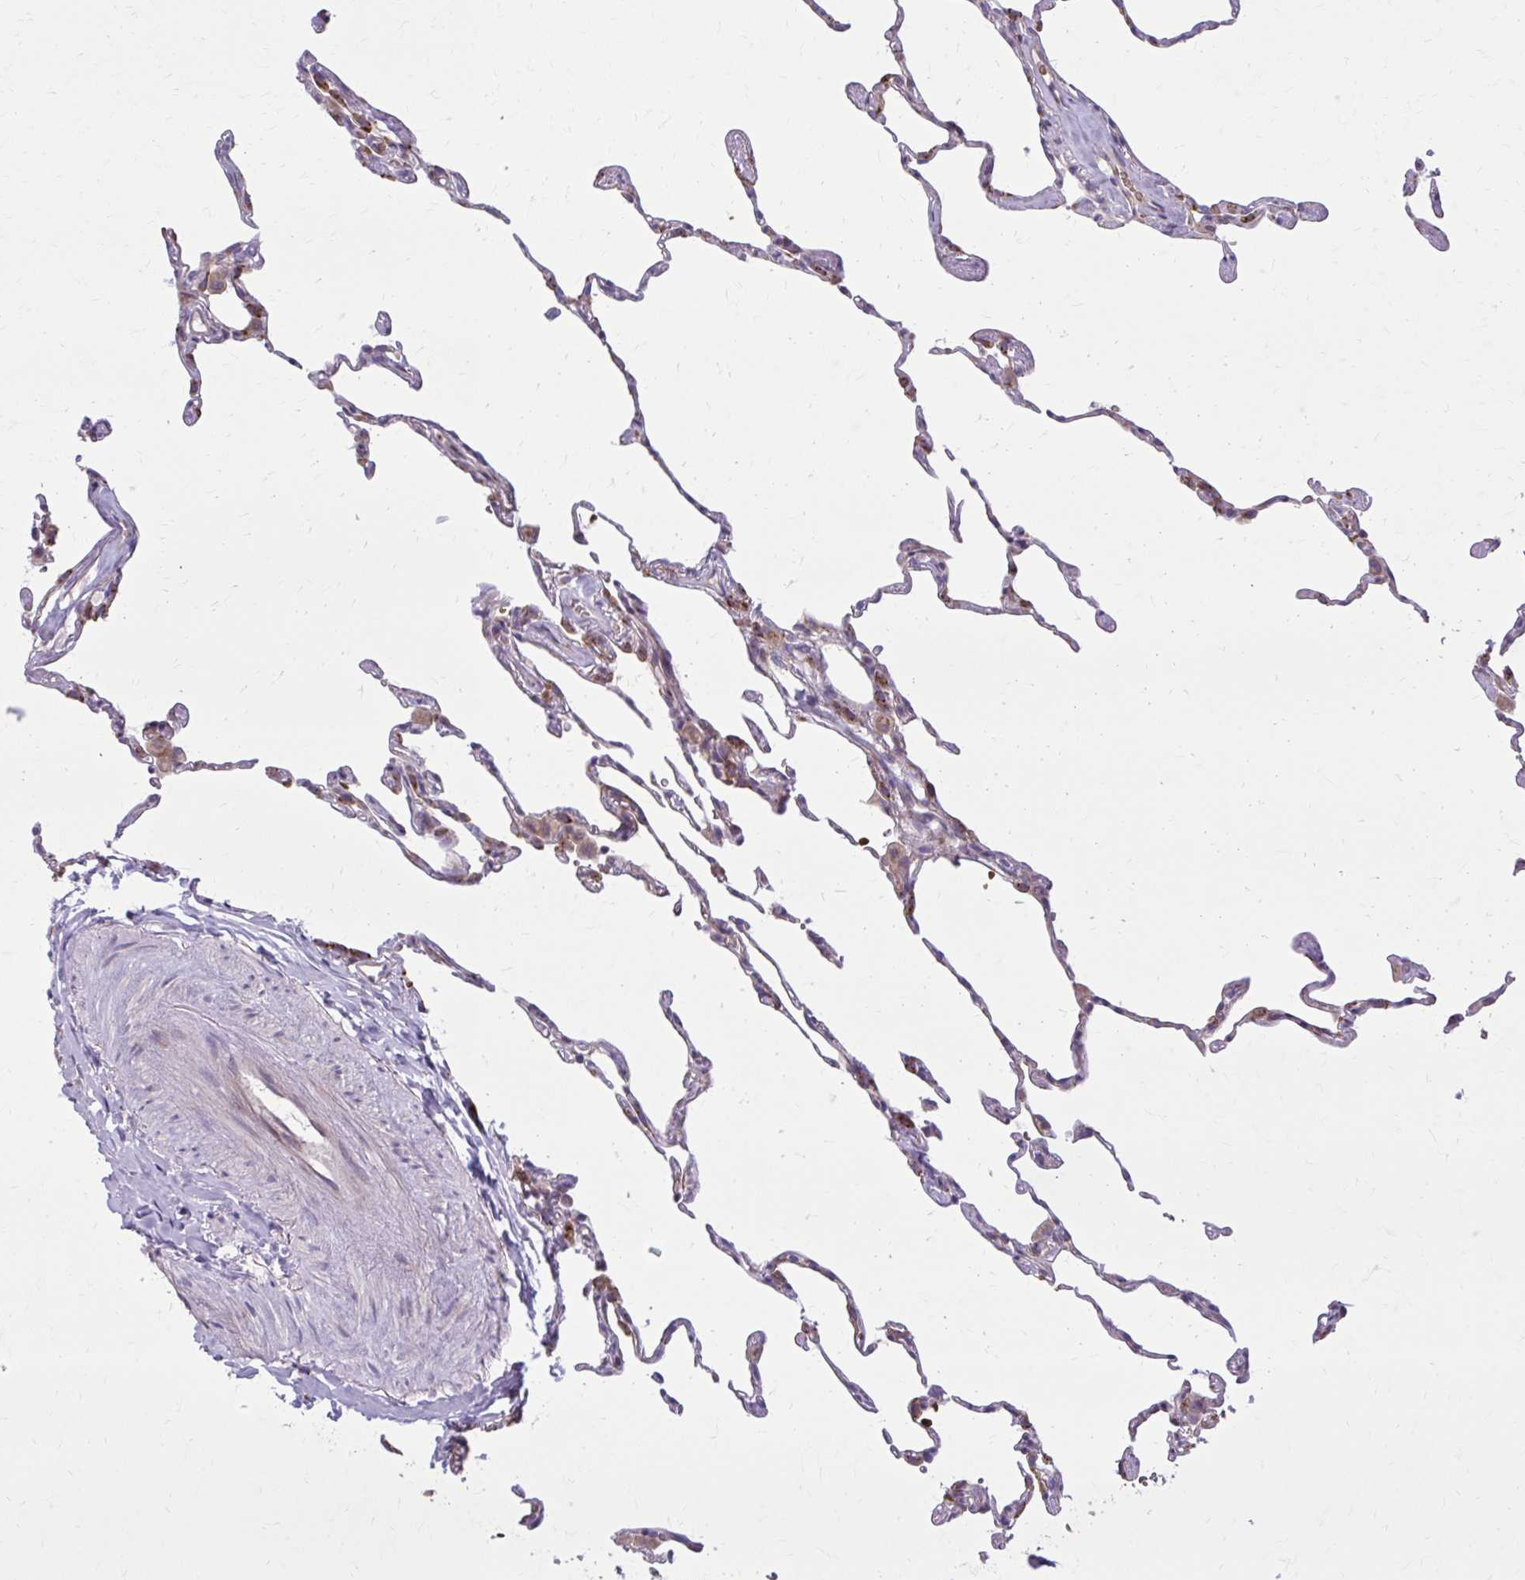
{"staining": {"intensity": "moderate", "quantity": "25%-75%", "location": "cytoplasmic/membranous"}, "tissue": "lung", "cell_type": "Alveolar cells", "image_type": "normal", "snomed": [{"axis": "morphology", "description": "Normal tissue, NOS"}, {"axis": "topography", "description": "Lung"}], "caption": "Approximately 25%-75% of alveolar cells in unremarkable human lung display moderate cytoplasmic/membranous protein positivity as visualized by brown immunohistochemical staining.", "gene": "SNF8", "patient": {"sex": "female", "age": 57}}